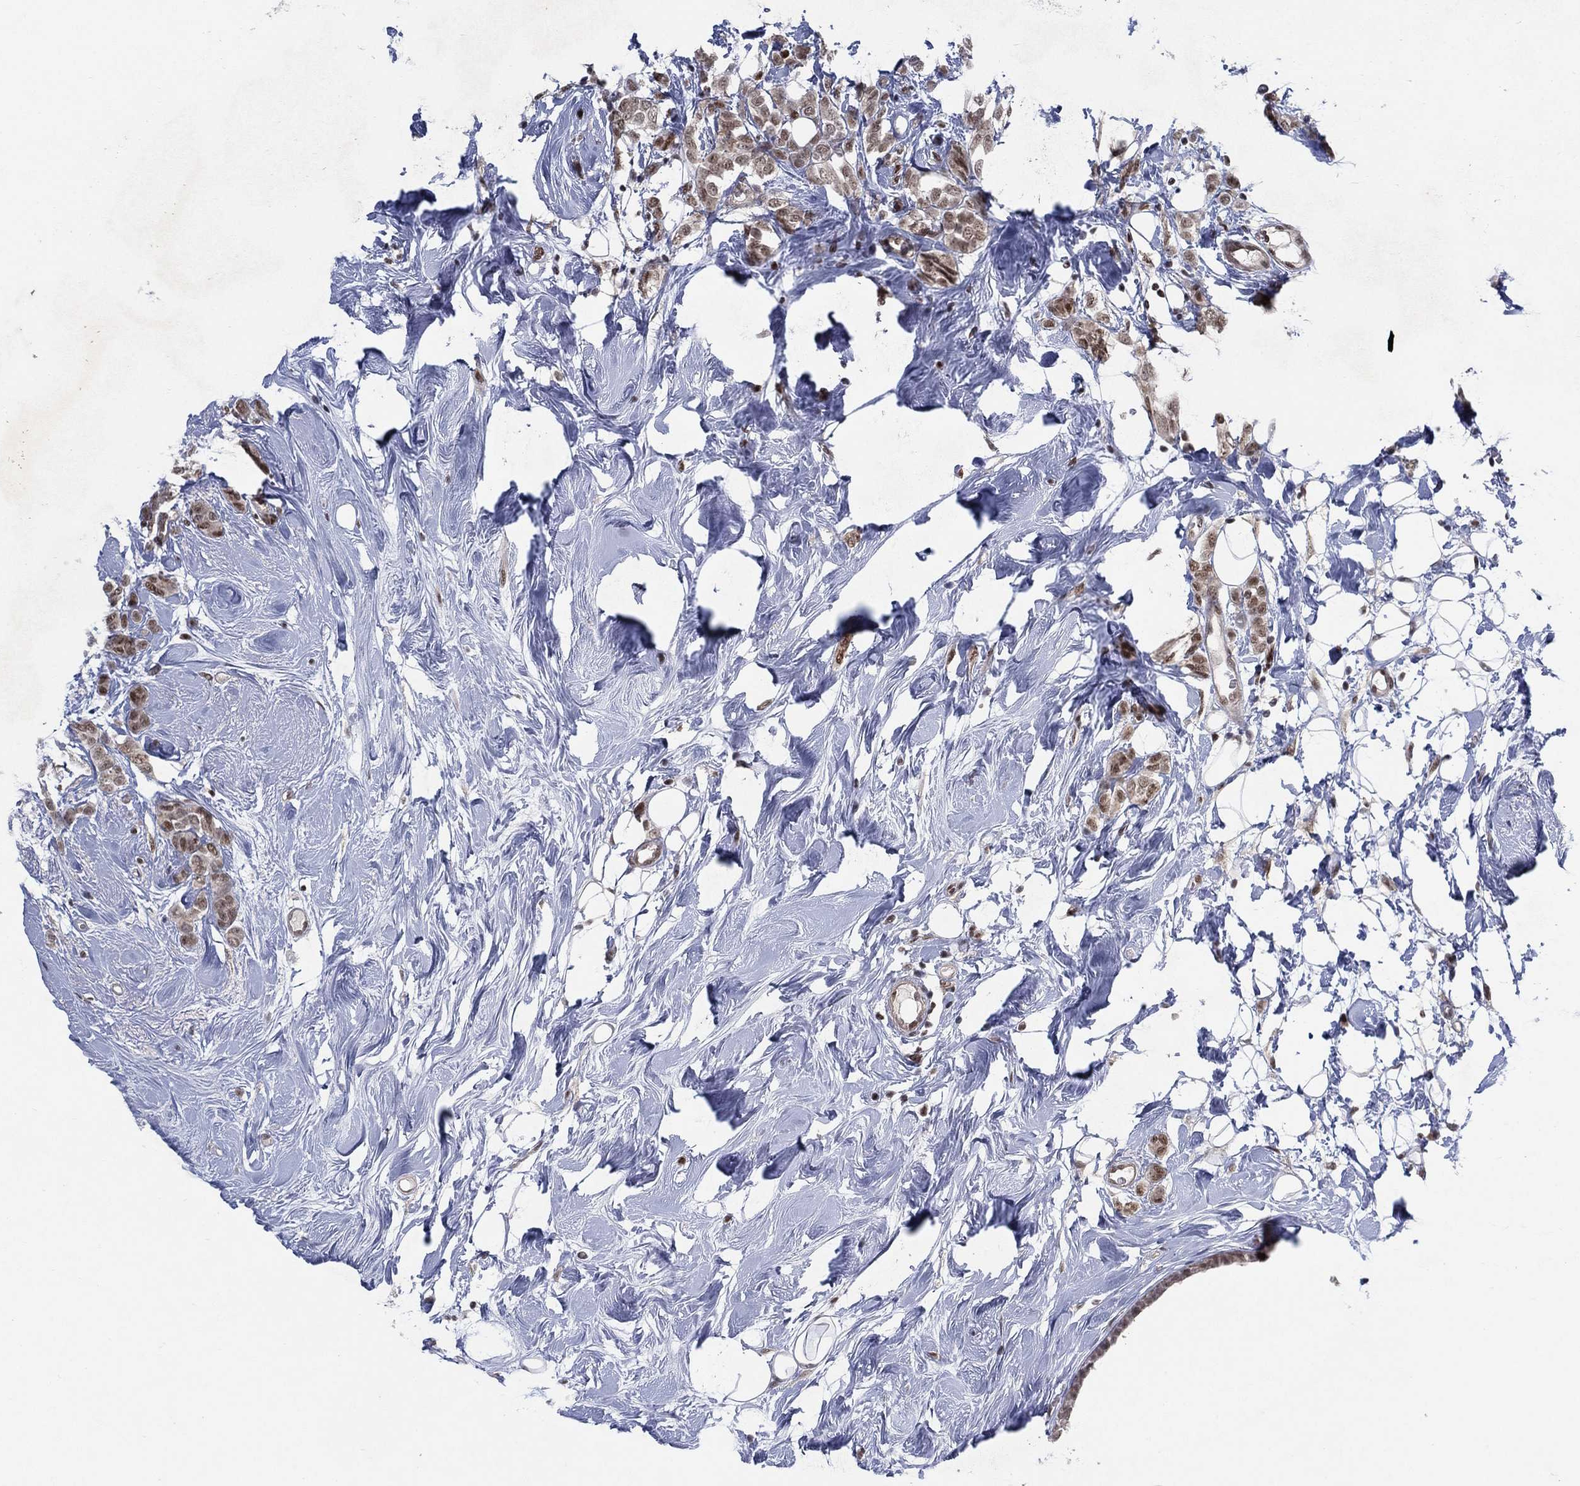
{"staining": {"intensity": "moderate", "quantity": "25%-75%", "location": "nuclear"}, "tissue": "breast cancer", "cell_type": "Tumor cells", "image_type": "cancer", "snomed": [{"axis": "morphology", "description": "Lobular carcinoma"}, {"axis": "topography", "description": "Breast"}], "caption": "Immunohistochemistry of breast cancer displays medium levels of moderate nuclear staining in about 25%-75% of tumor cells.", "gene": "DGCR8", "patient": {"sex": "female", "age": 49}}